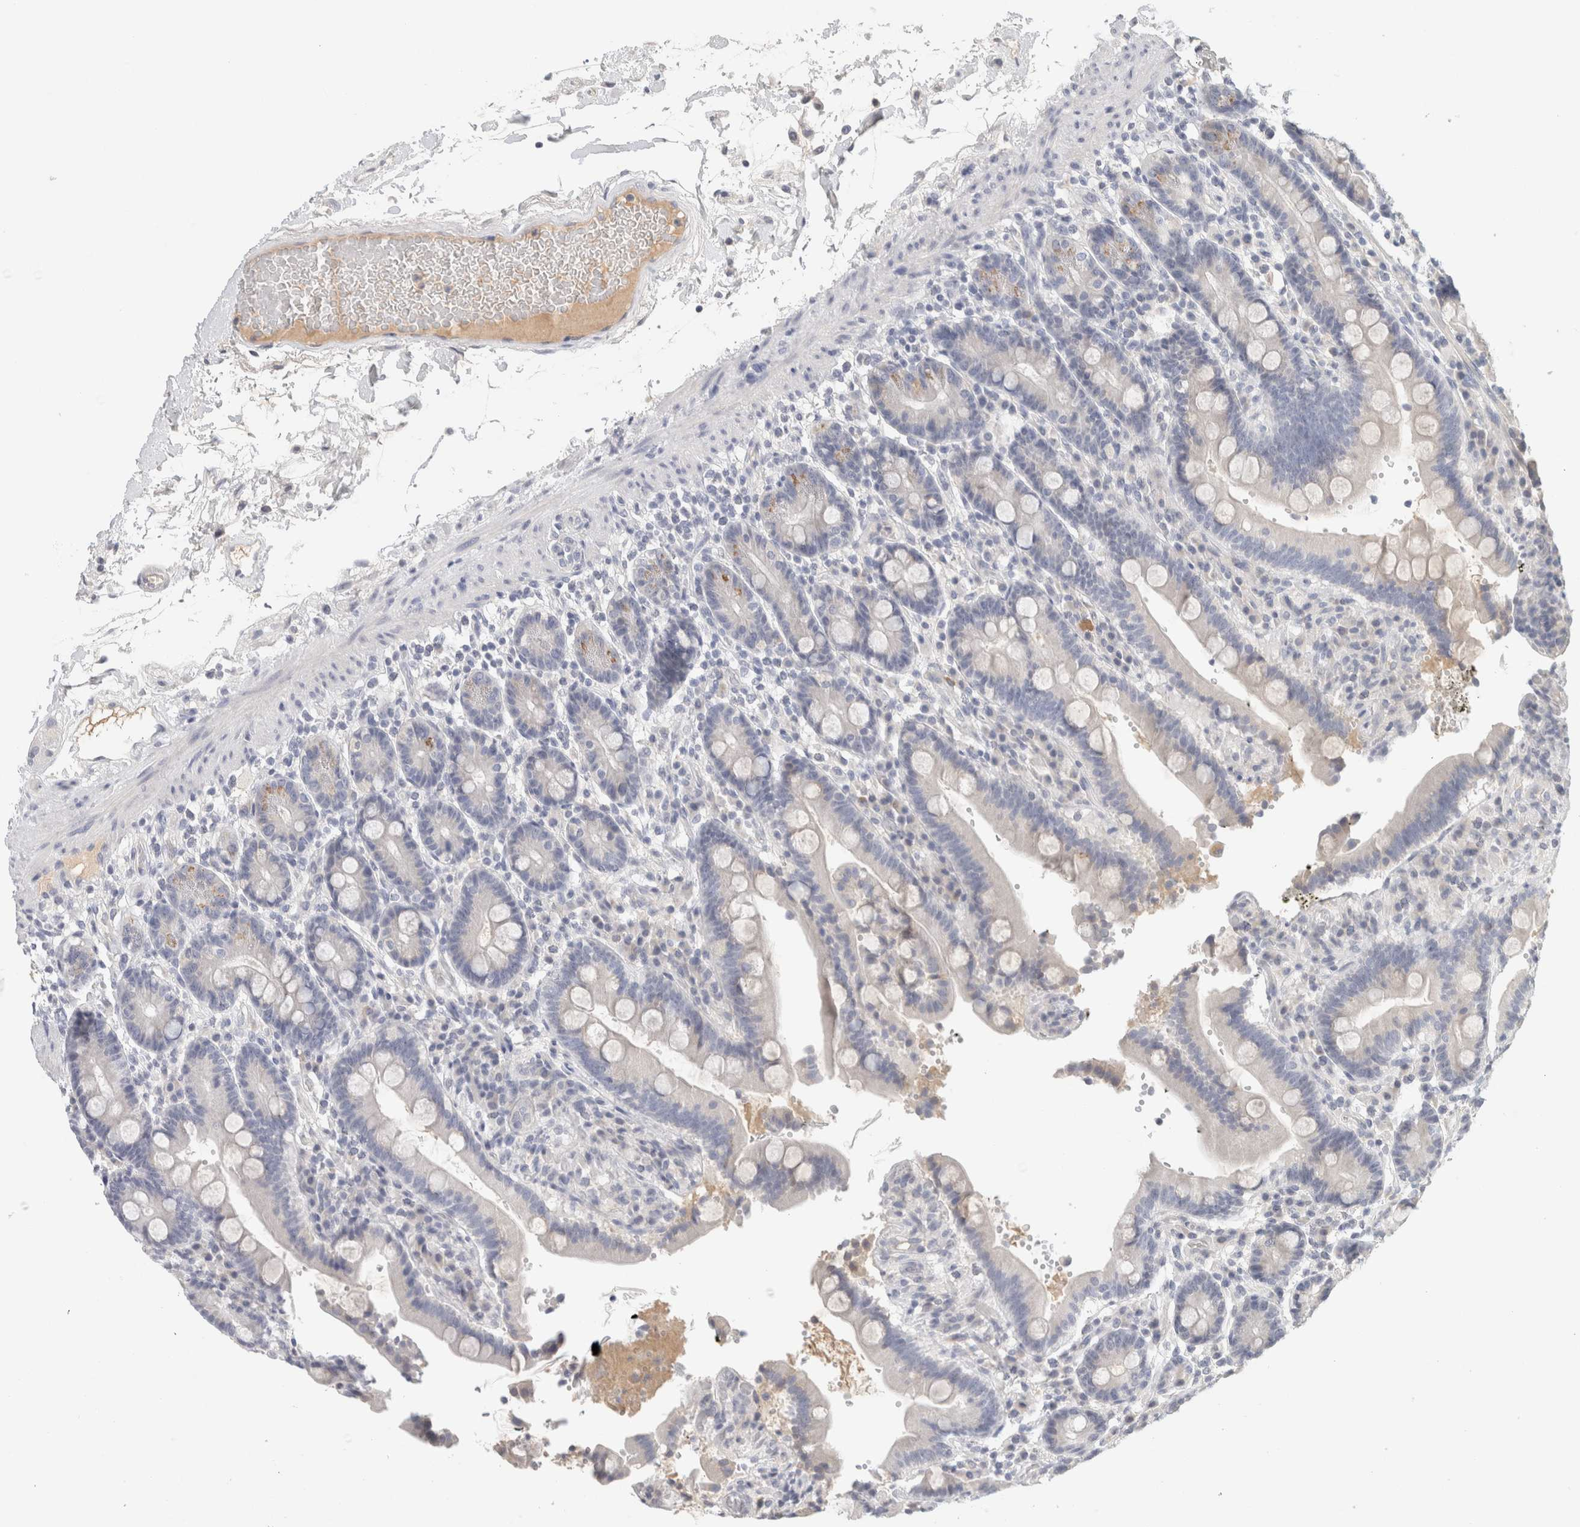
{"staining": {"intensity": "negative", "quantity": "none", "location": "none"}, "tissue": "duodenum", "cell_type": "Glandular cells", "image_type": "normal", "snomed": [{"axis": "morphology", "description": "Normal tissue, NOS"}, {"axis": "topography", "description": "Small intestine, NOS"}], "caption": "This is an IHC image of normal human duodenum. There is no positivity in glandular cells.", "gene": "STK31", "patient": {"sex": "female", "age": 71}}